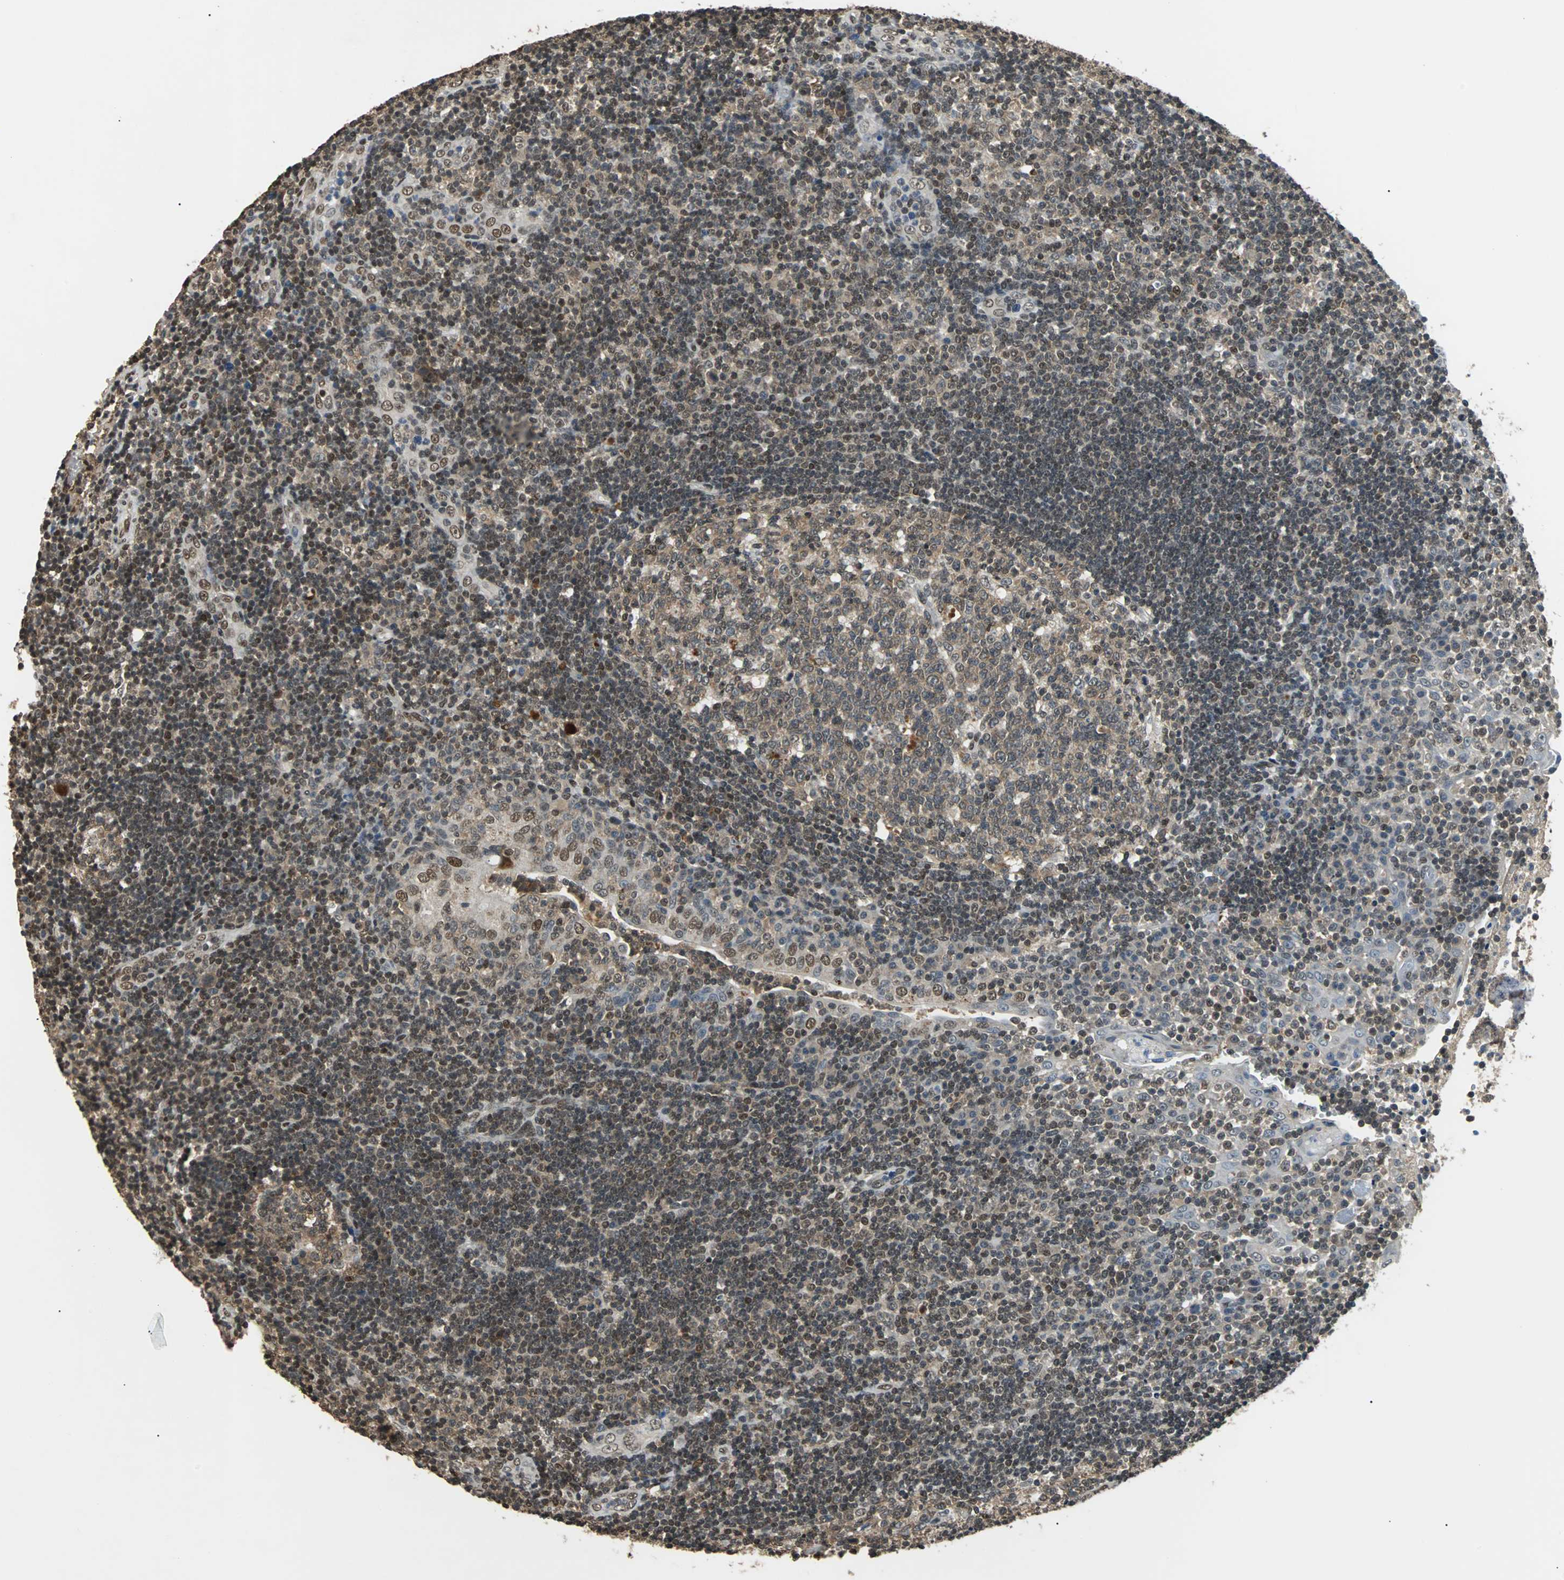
{"staining": {"intensity": "weak", "quantity": ">75%", "location": "cytoplasmic/membranous"}, "tissue": "tonsil", "cell_type": "Germinal center cells", "image_type": "normal", "snomed": [{"axis": "morphology", "description": "Normal tissue, NOS"}, {"axis": "topography", "description": "Tonsil"}], "caption": "Human tonsil stained for a protein (brown) exhibits weak cytoplasmic/membranous positive positivity in approximately >75% of germinal center cells.", "gene": "PHC1", "patient": {"sex": "female", "age": 40}}